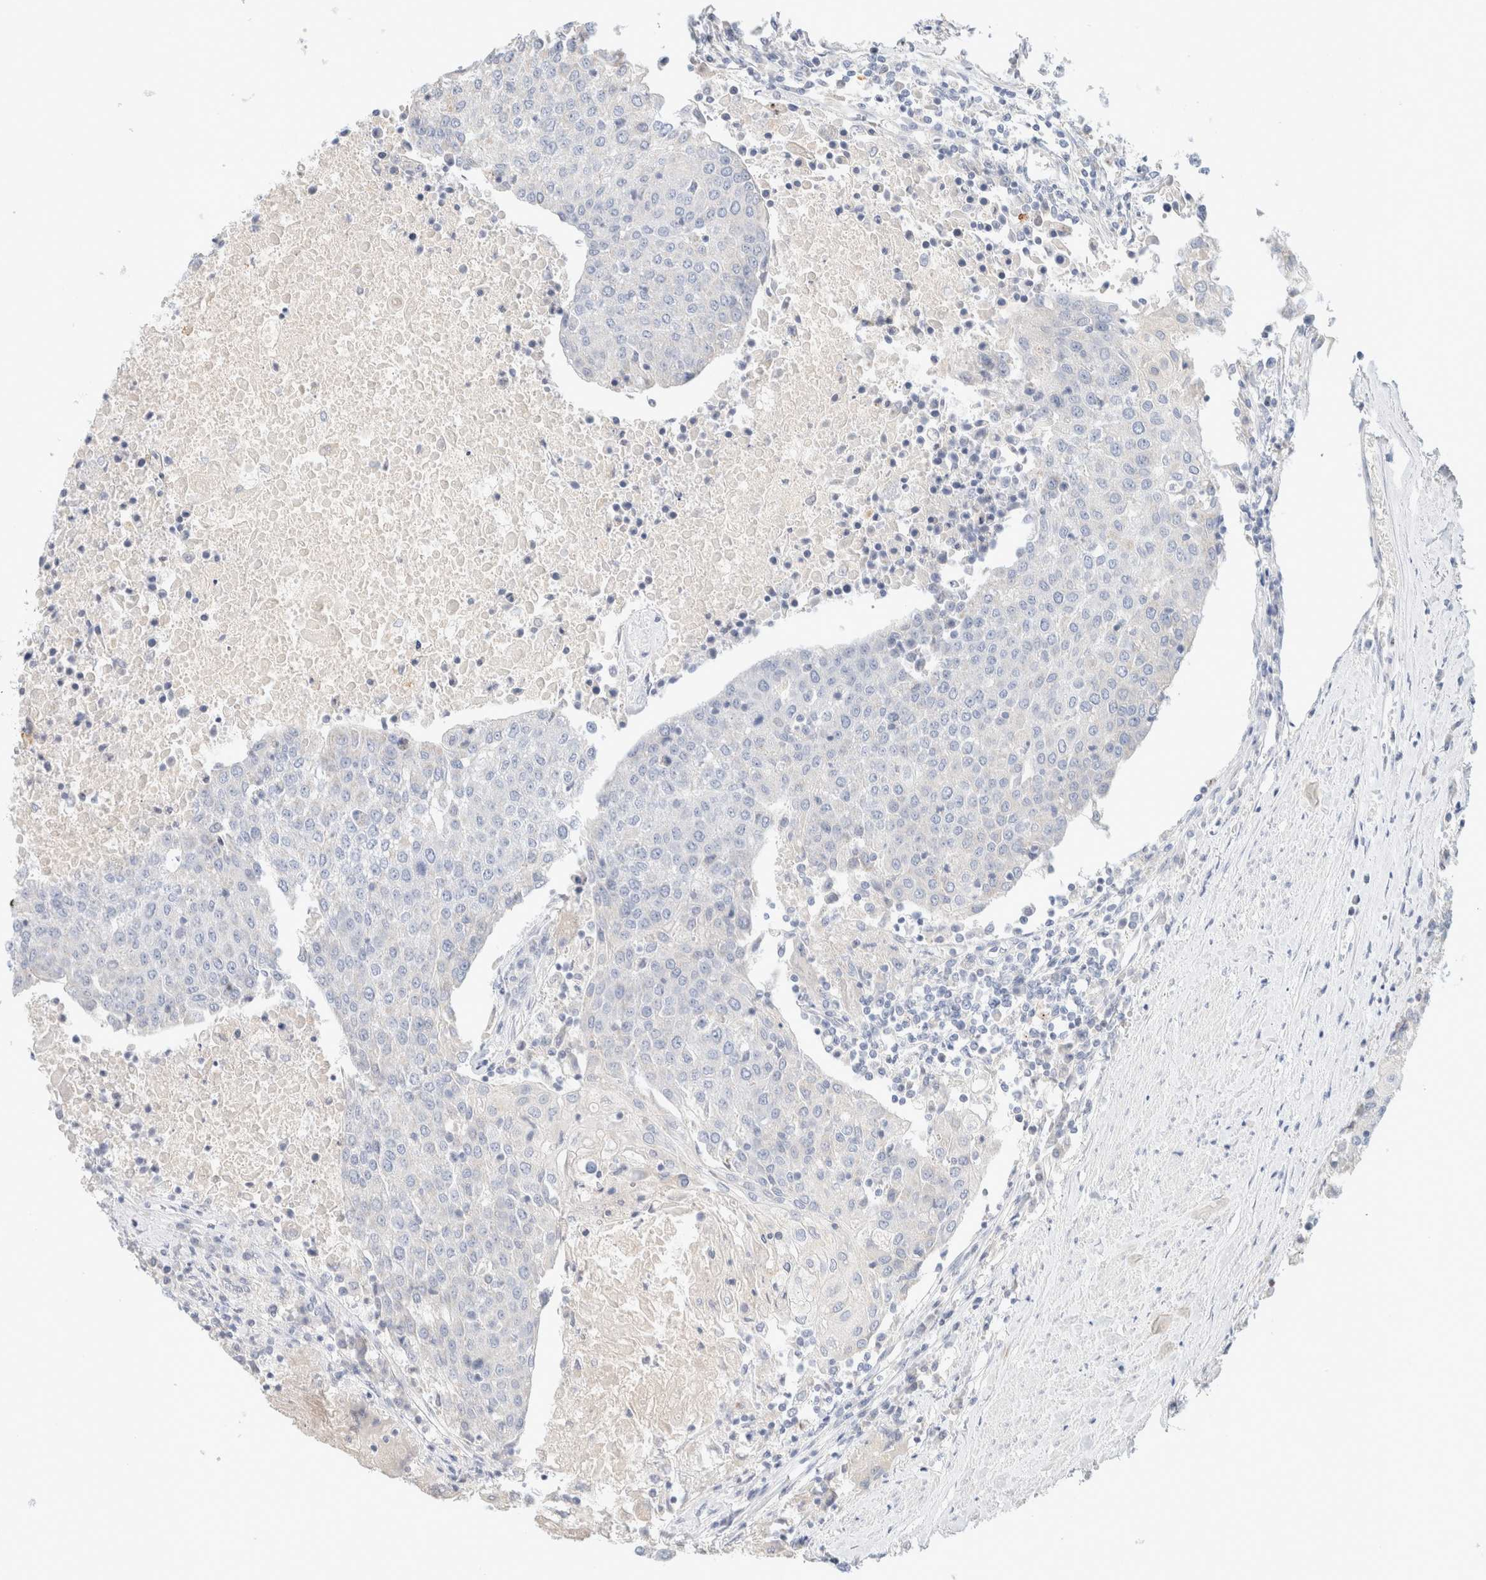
{"staining": {"intensity": "negative", "quantity": "none", "location": "none"}, "tissue": "urothelial cancer", "cell_type": "Tumor cells", "image_type": "cancer", "snomed": [{"axis": "morphology", "description": "Urothelial carcinoma, High grade"}, {"axis": "topography", "description": "Urinary bladder"}], "caption": "The image reveals no staining of tumor cells in high-grade urothelial carcinoma.", "gene": "HEXD", "patient": {"sex": "female", "age": 85}}